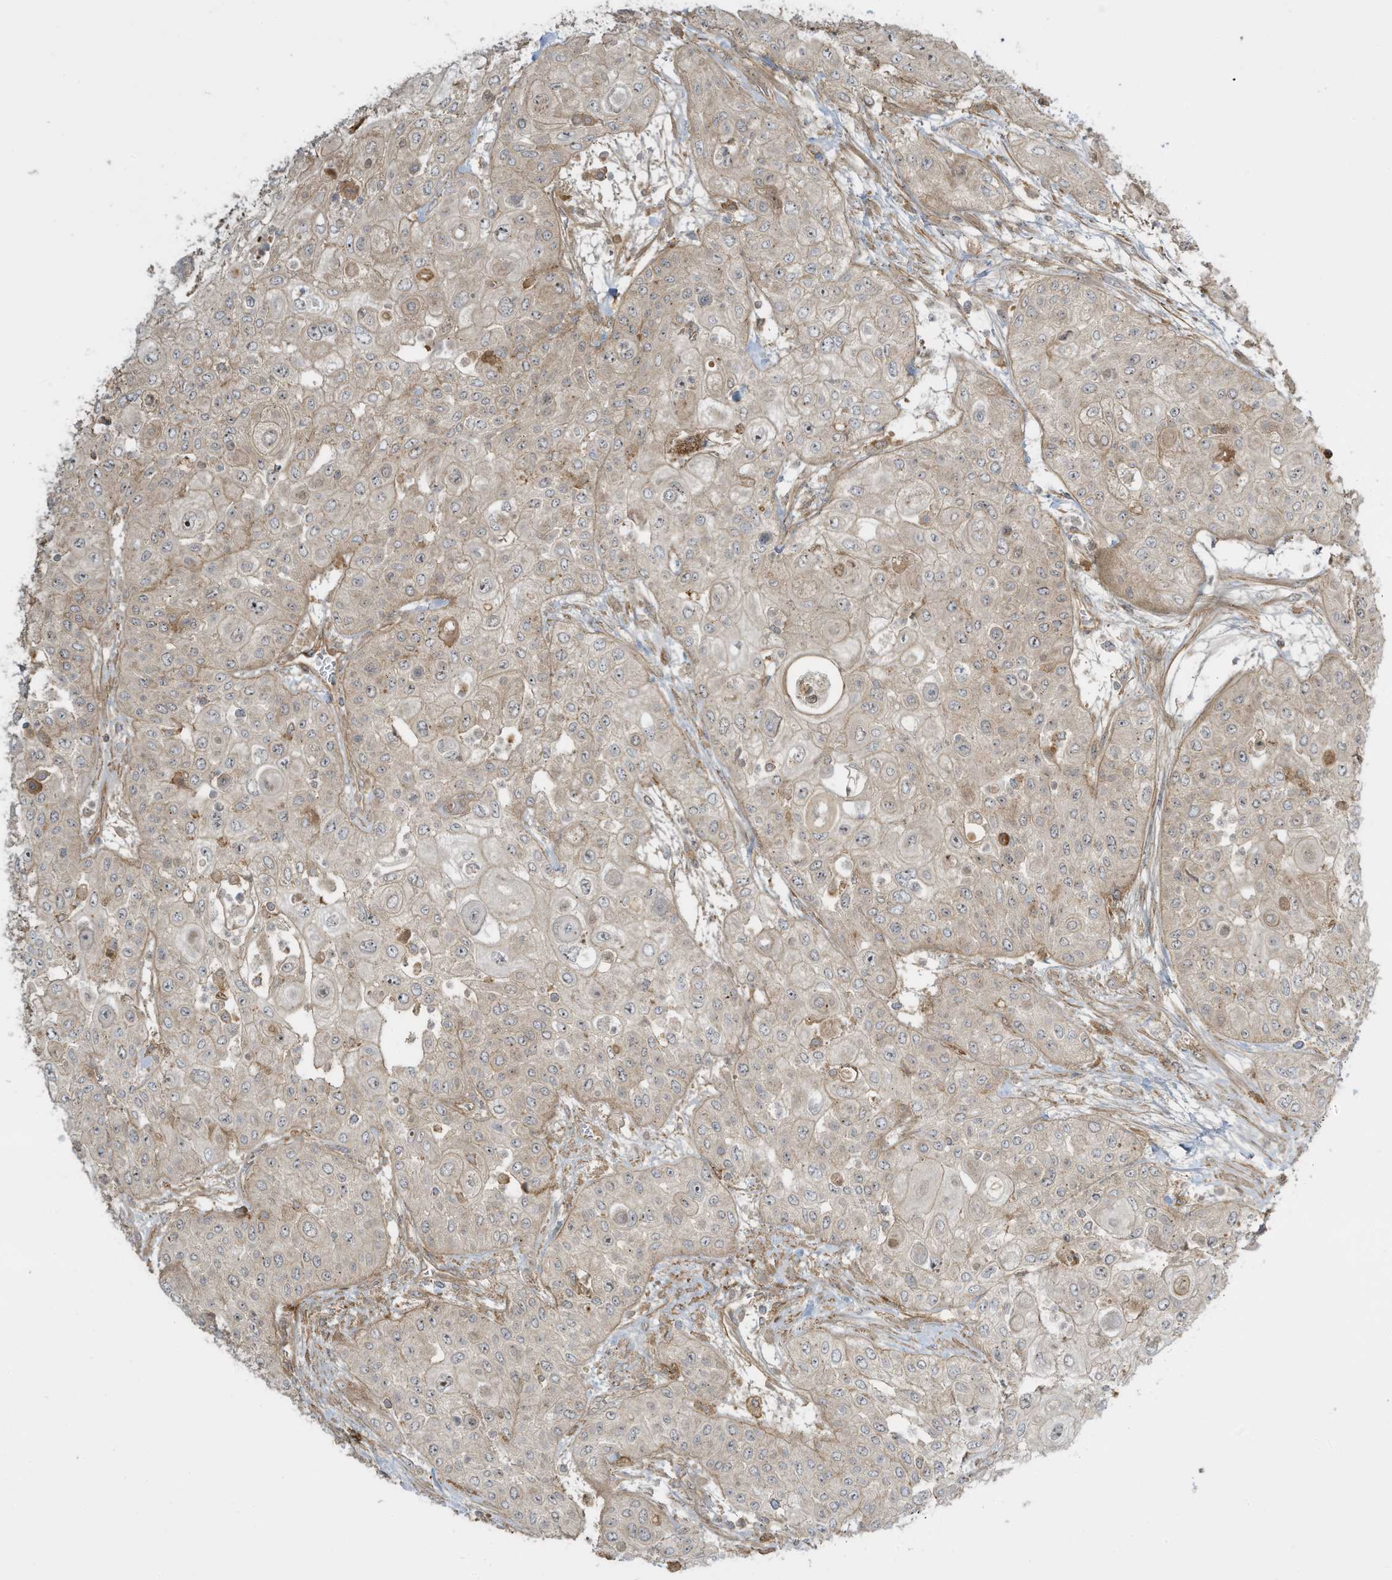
{"staining": {"intensity": "weak", "quantity": "<25%", "location": "cytoplasmic/membranous"}, "tissue": "urothelial cancer", "cell_type": "Tumor cells", "image_type": "cancer", "snomed": [{"axis": "morphology", "description": "Urothelial carcinoma, High grade"}, {"axis": "topography", "description": "Urinary bladder"}], "caption": "IHC of urothelial cancer demonstrates no positivity in tumor cells.", "gene": "ENTR1", "patient": {"sex": "female", "age": 79}}